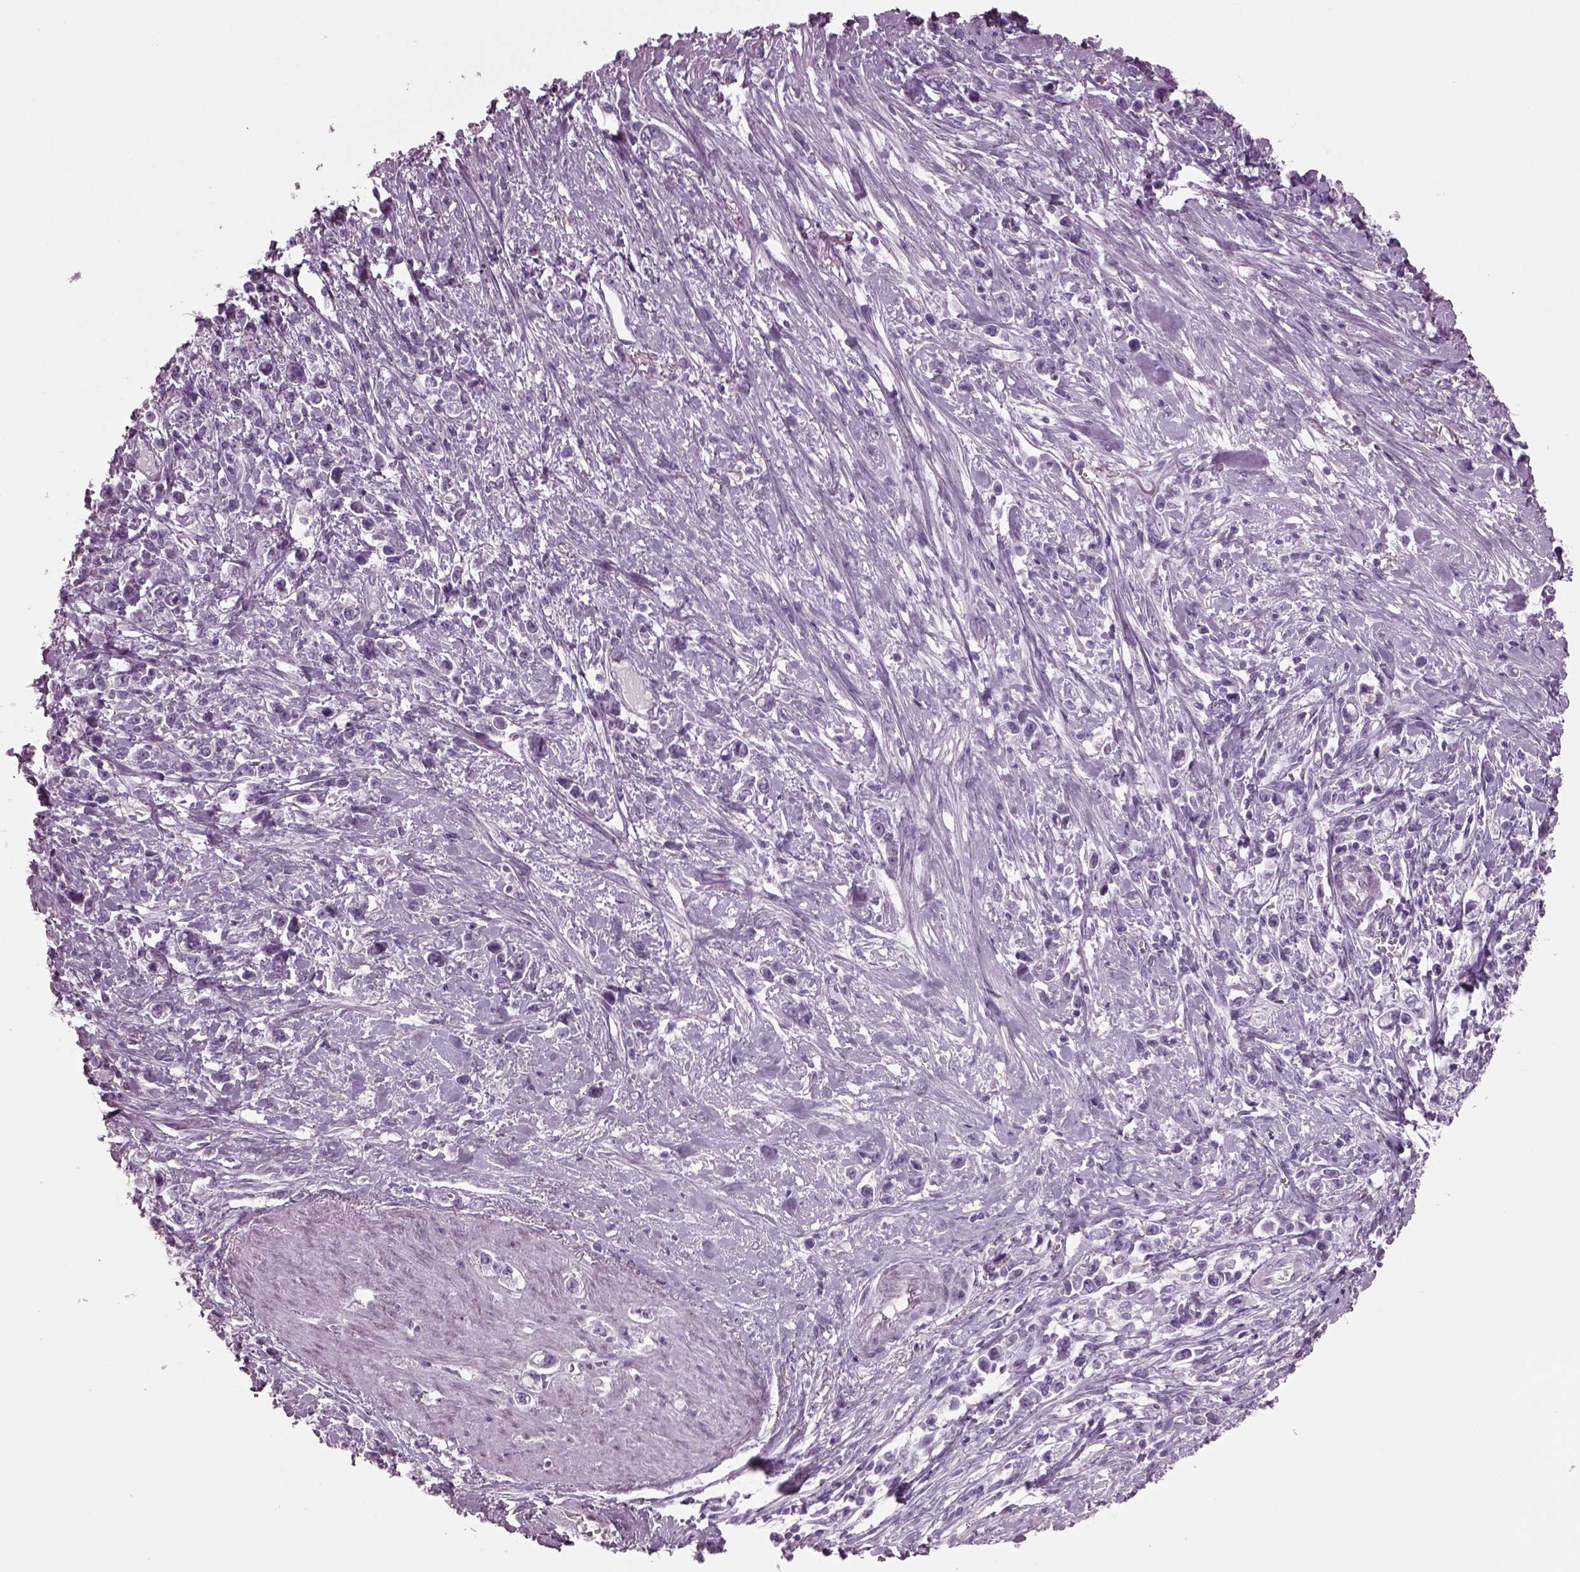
{"staining": {"intensity": "negative", "quantity": "none", "location": "none"}, "tissue": "stomach cancer", "cell_type": "Tumor cells", "image_type": "cancer", "snomed": [{"axis": "morphology", "description": "Adenocarcinoma, NOS"}, {"axis": "topography", "description": "Stomach"}], "caption": "A high-resolution image shows IHC staining of stomach cancer, which shows no significant positivity in tumor cells.", "gene": "KRTAP3-2", "patient": {"sex": "male", "age": 63}}